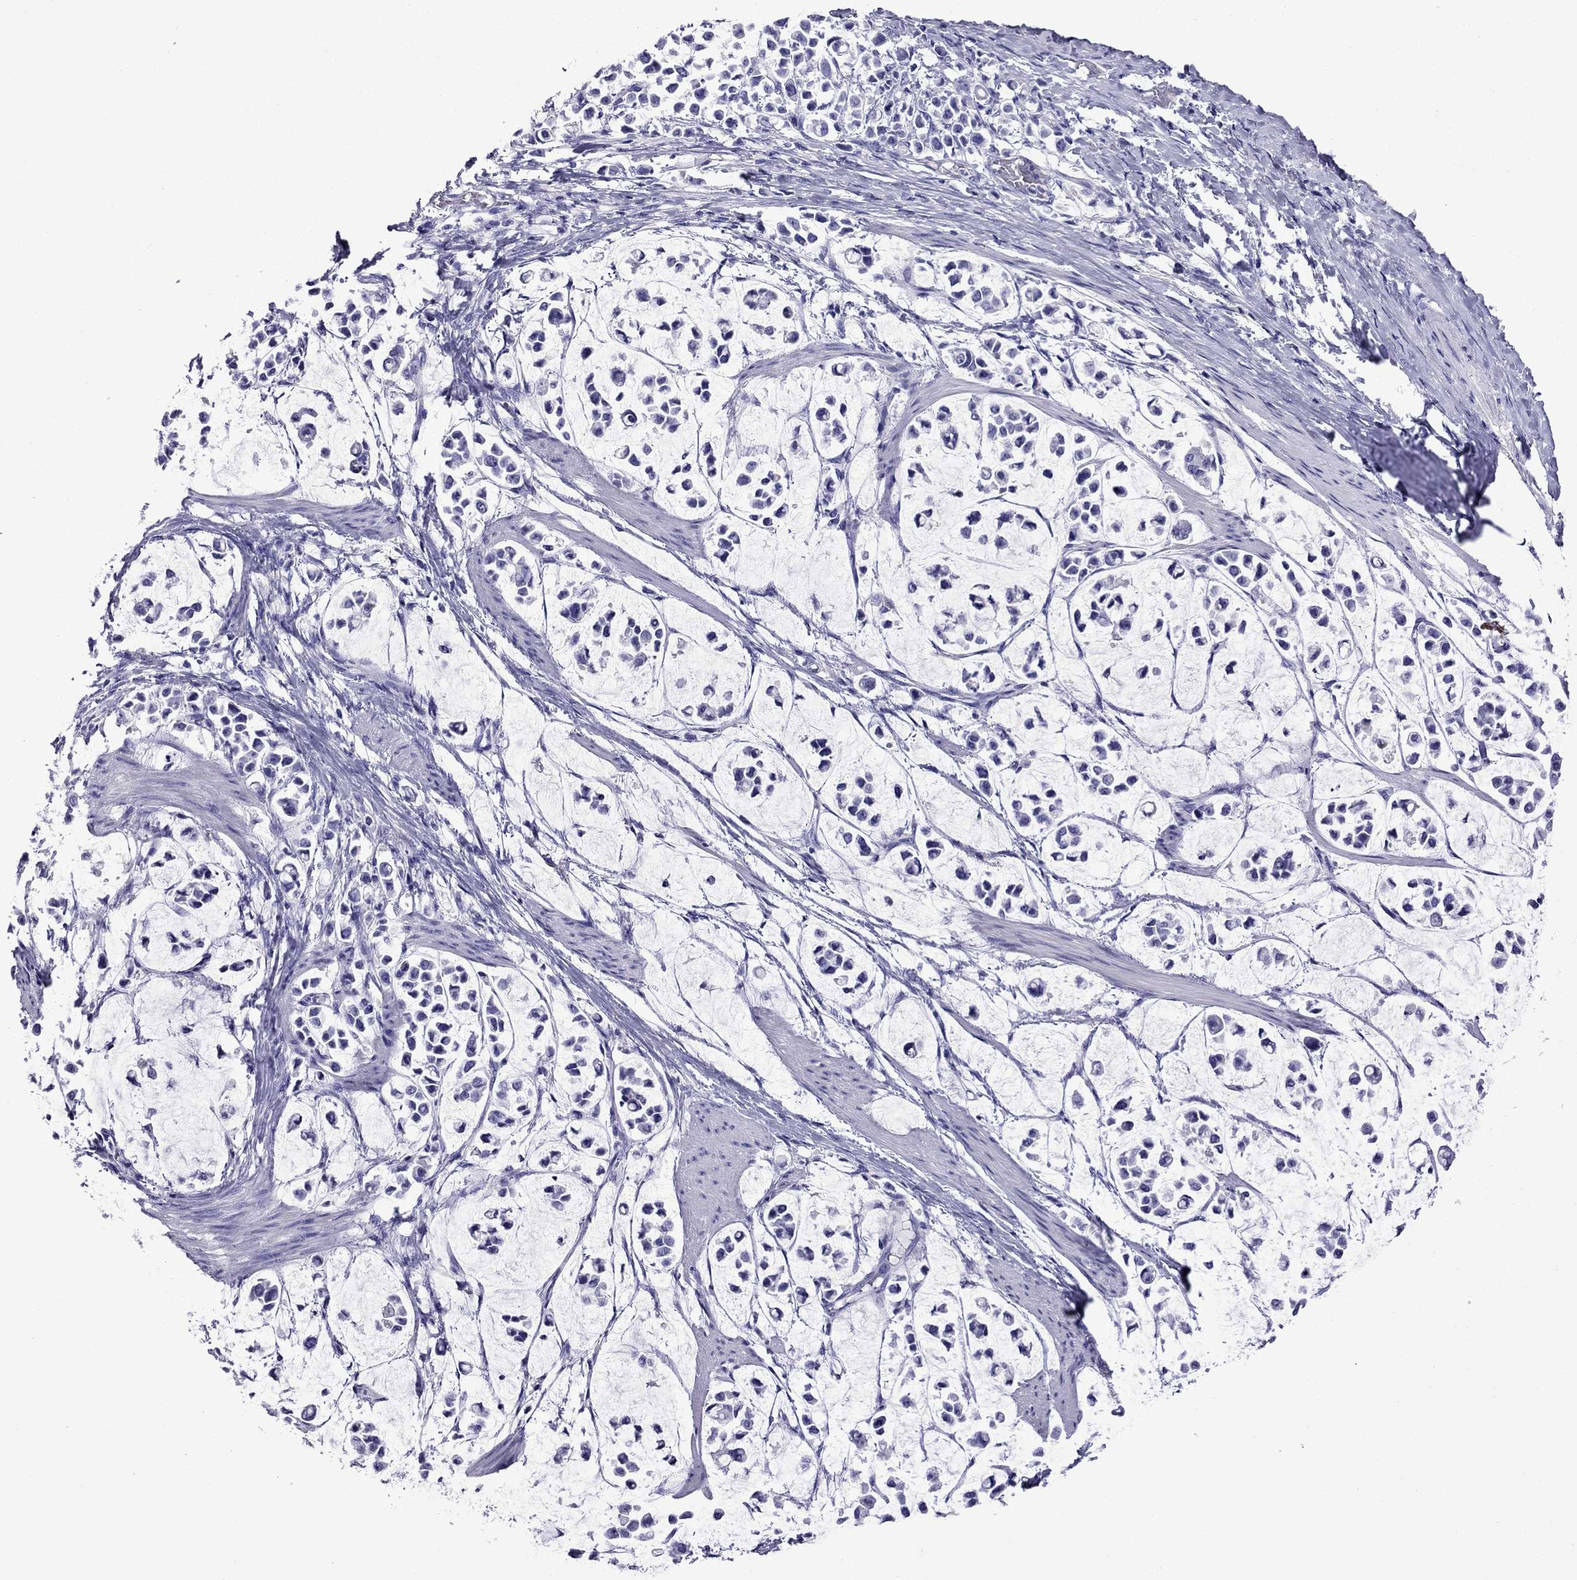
{"staining": {"intensity": "negative", "quantity": "none", "location": "none"}, "tissue": "stomach cancer", "cell_type": "Tumor cells", "image_type": "cancer", "snomed": [{"axis": "morphology", "description": "Adenocarcinoma, NOS"}, {"axis": "topography", "description": "Stomach"}], "caption": "DAB immunohistochemical staining of human stomach cancer reveals no significant expression in tumor cells.", "gene": "CRYBA1", "patient": {"sex": "male", "age": 82}}